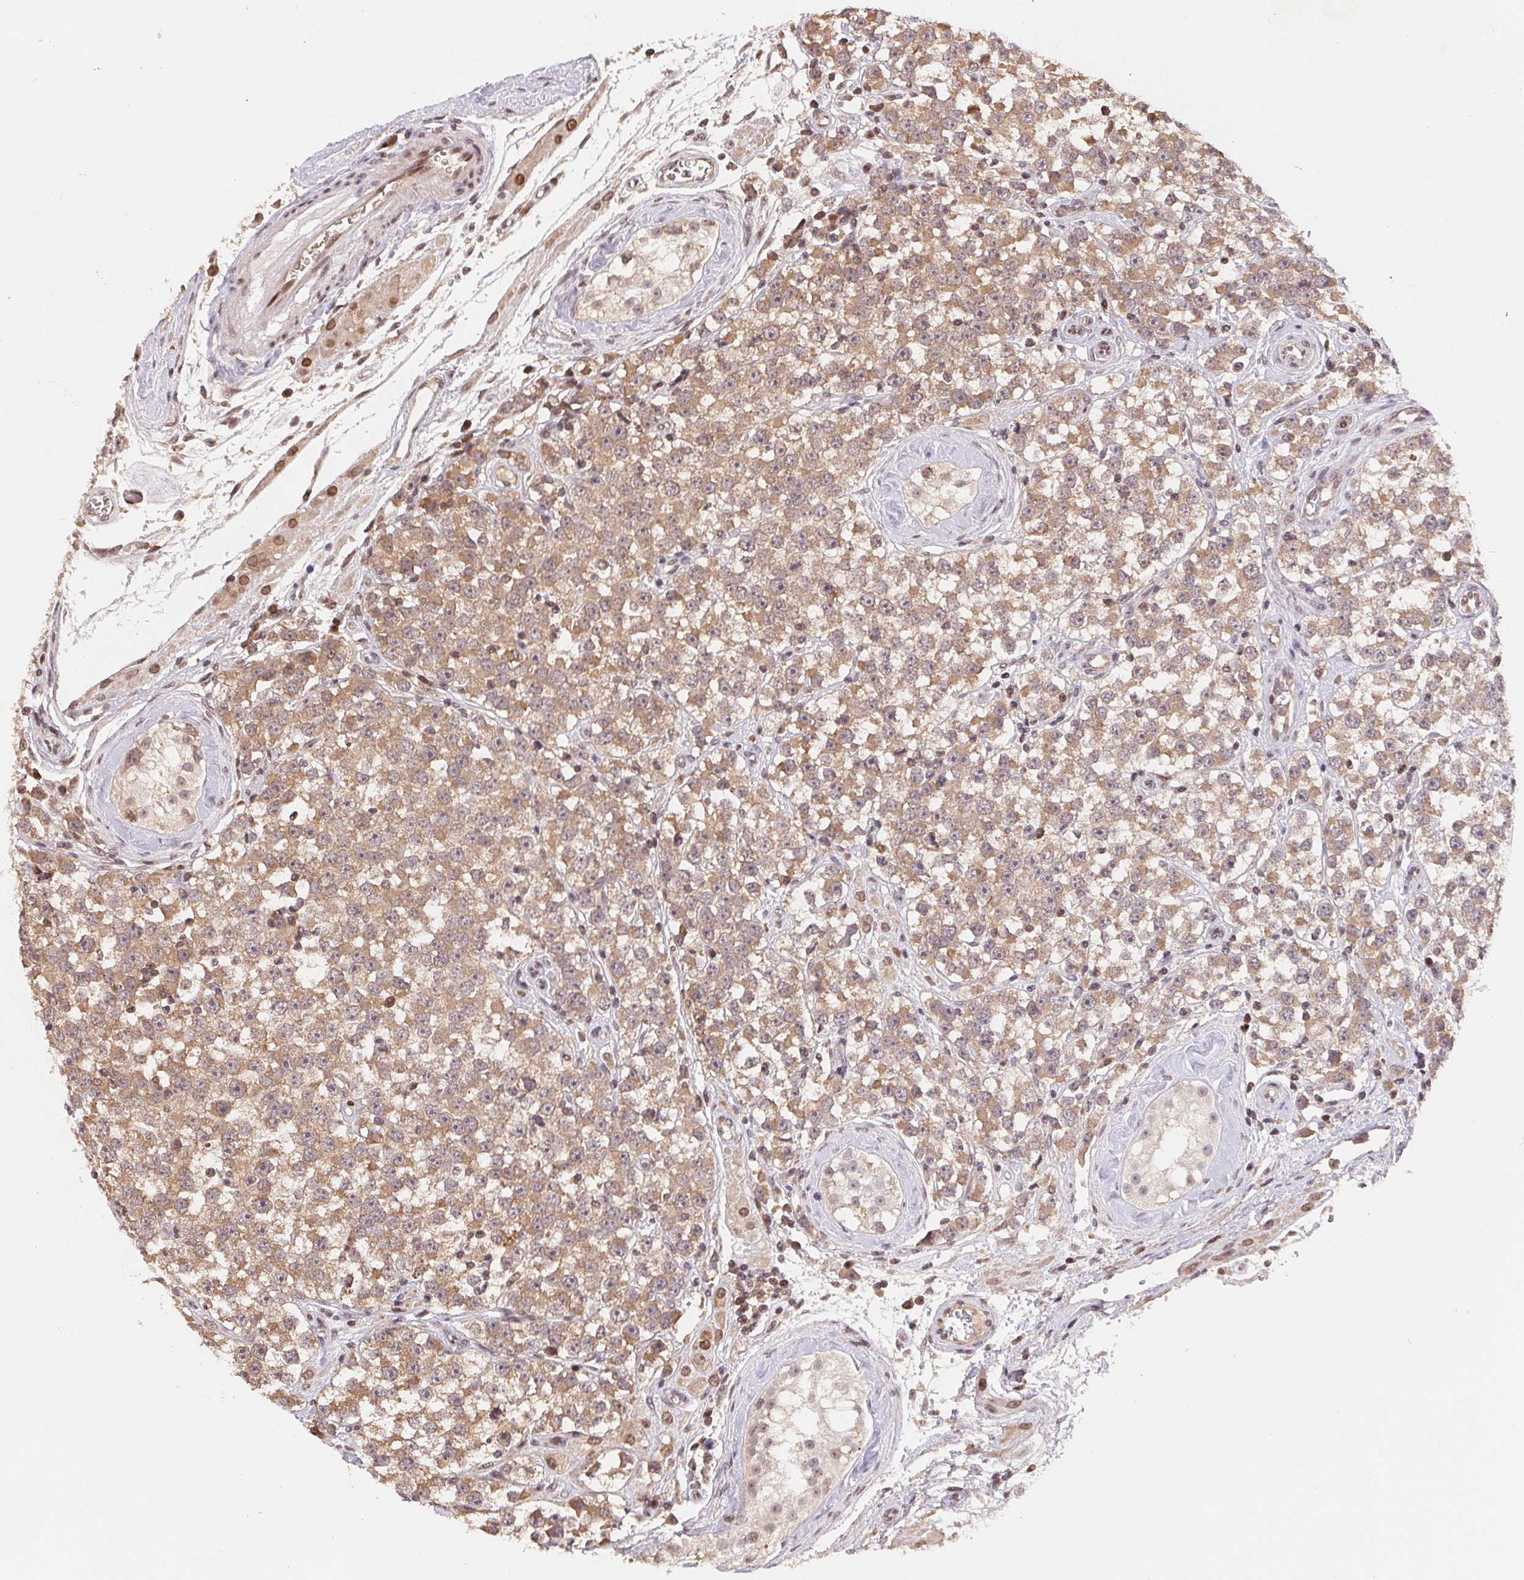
{"staining": {"intensity": "weak", "quantity": "25%-75%", "location": "cytoplasmic/membranous,nuclear"}, "tissue": "testis cancer", "cell_type": "Tumor cells", "image_type": "cancer", "snomed": [{"axis": "morphology", "description": "Seminoma, NOS"}, {"axis": "topography", "description": "Testis"}], "caption": "Testis cancer (seminoma) tissue shows weak cytoplasmic/membranous and nuclear expression in about 25%-75% of tumor cells, visualized by immunohistochemistry.", "gene": "HMGN3", "patient": {"sex": "male", "age": 34}}